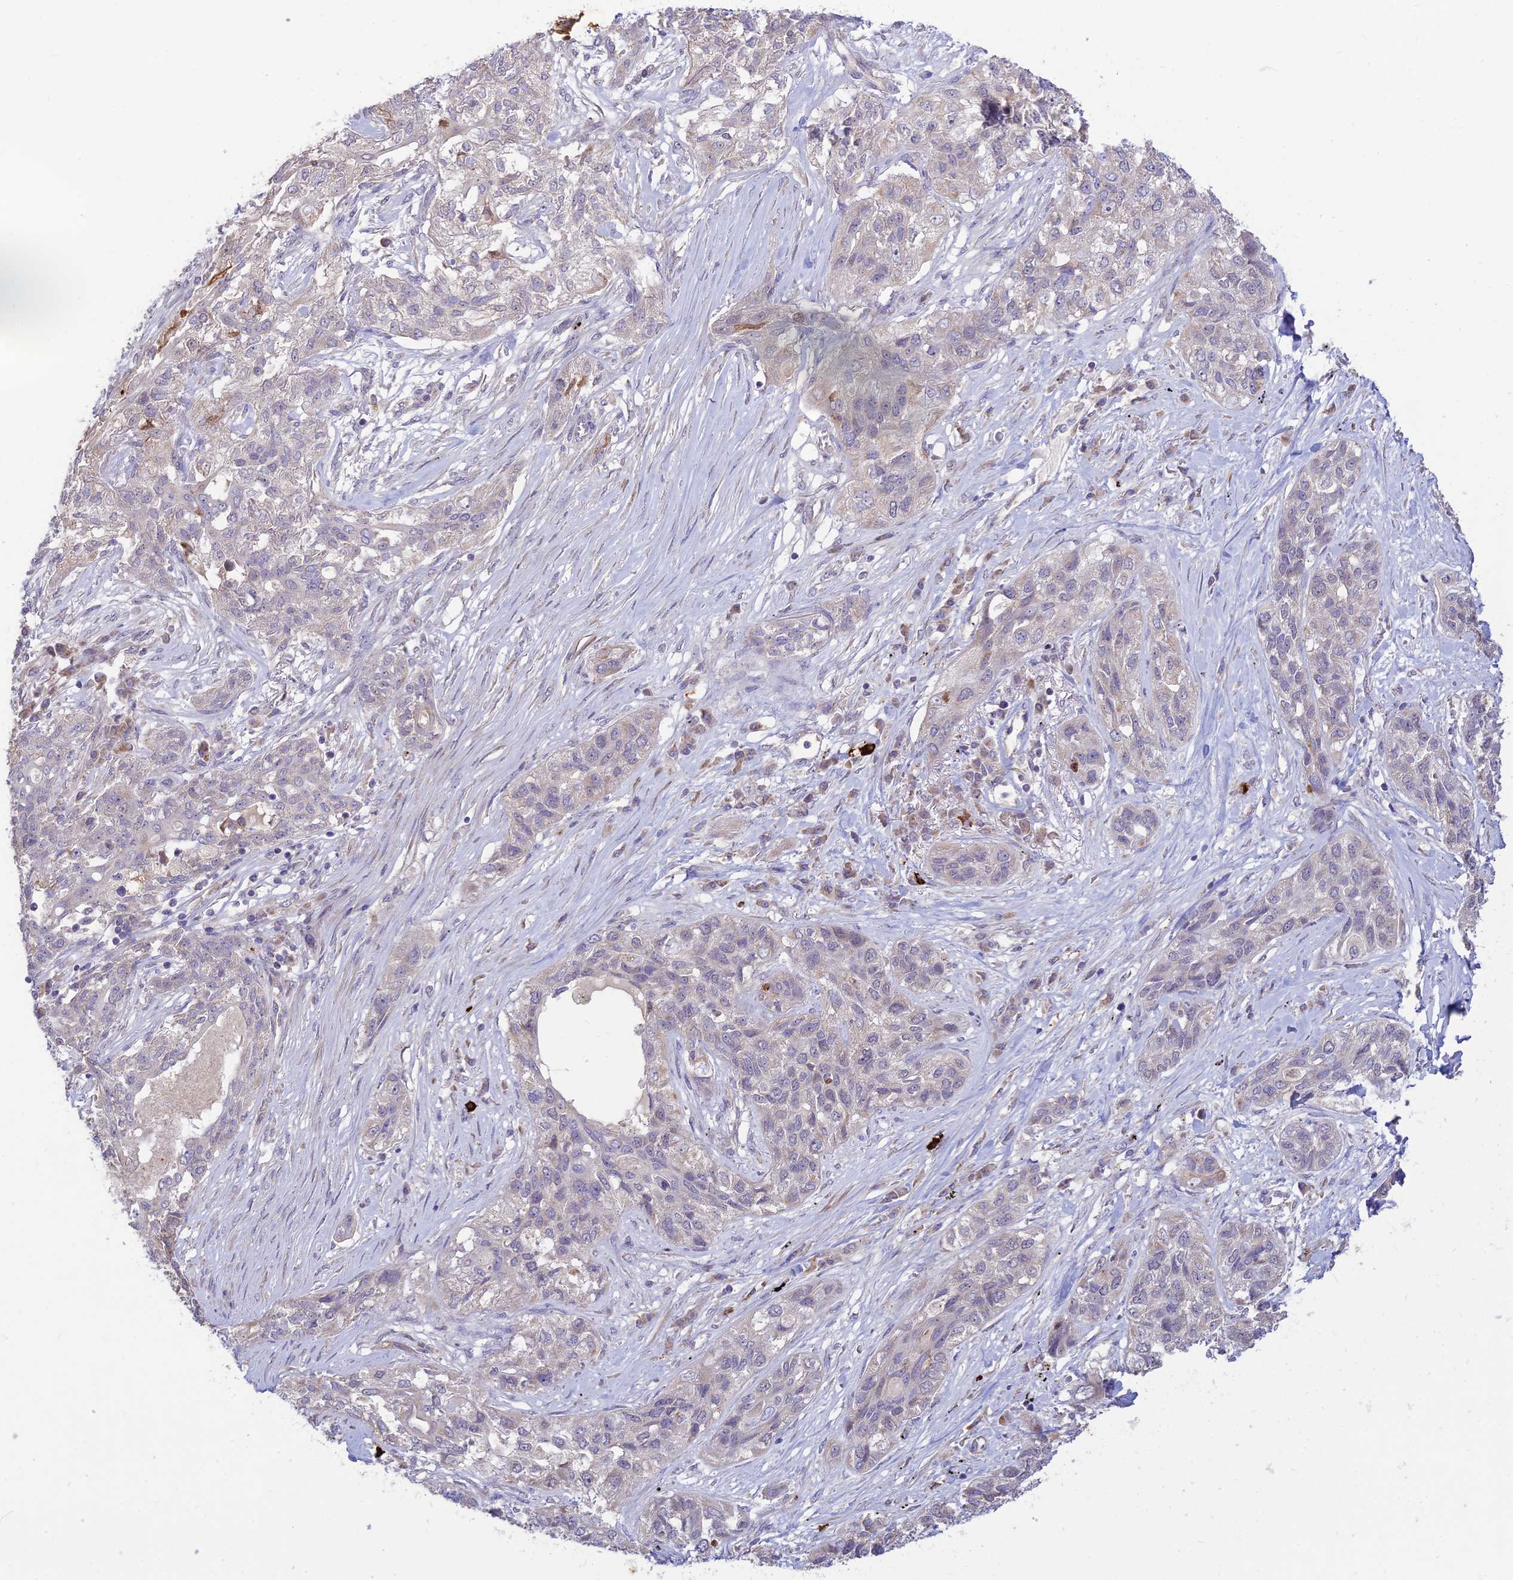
{"staining": {"intensity": "negative", "quantity": "none", "location": "none"}, "tissue": "lung cancer", "cell_type": "Tumor cells", "image_type": "cancer", "snomed": [{"axis": "morphology", "description": "Squamous cell carcinoma, NOS"}, {"axis": "topography", "description": "Lung"}], "caption": "IHC of lung cancer demonstrates no staining in tumor cells.", "gene": "ASPDH", "patient": {"sex": "female", "age": 70}}